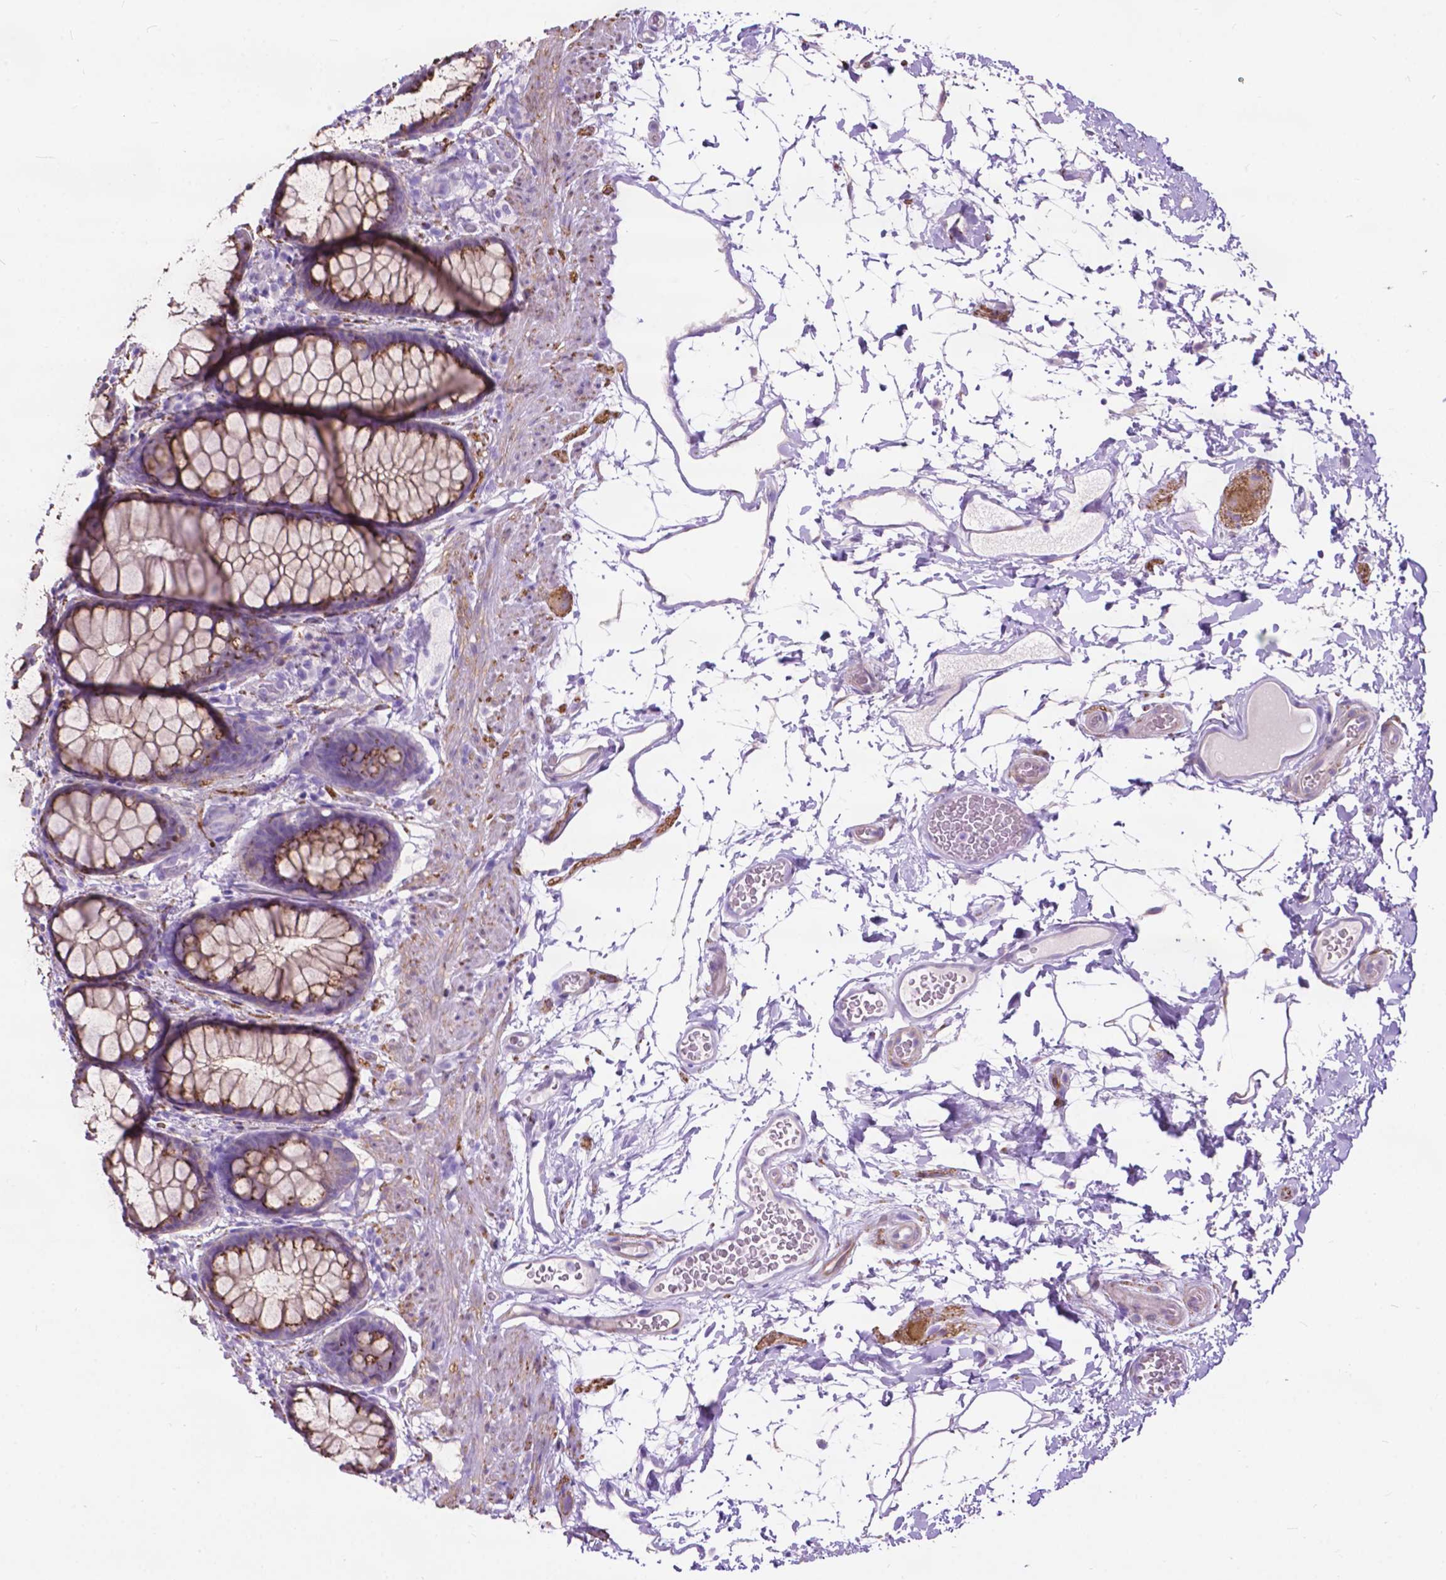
{"staining": {"intensity": "strong", "quantity": ">75%", "location": "cytoplasmic/membranous"}, "tissue": "rectum", "cell_type": "Glandular cells", "image_type": "normal", "snomed": [{"axis": "morphology", "description": "Normal tissue, NOS"}, {"axis": "topography", "description": "Rectum"}], "caption": "Protein staining reveals strong cytoplasmic/membranous expression in about >75% of glandular cells in unremarkable rectum.", "gene": "PCDHA12", "patient": {"sex": "female", "age": 62}}